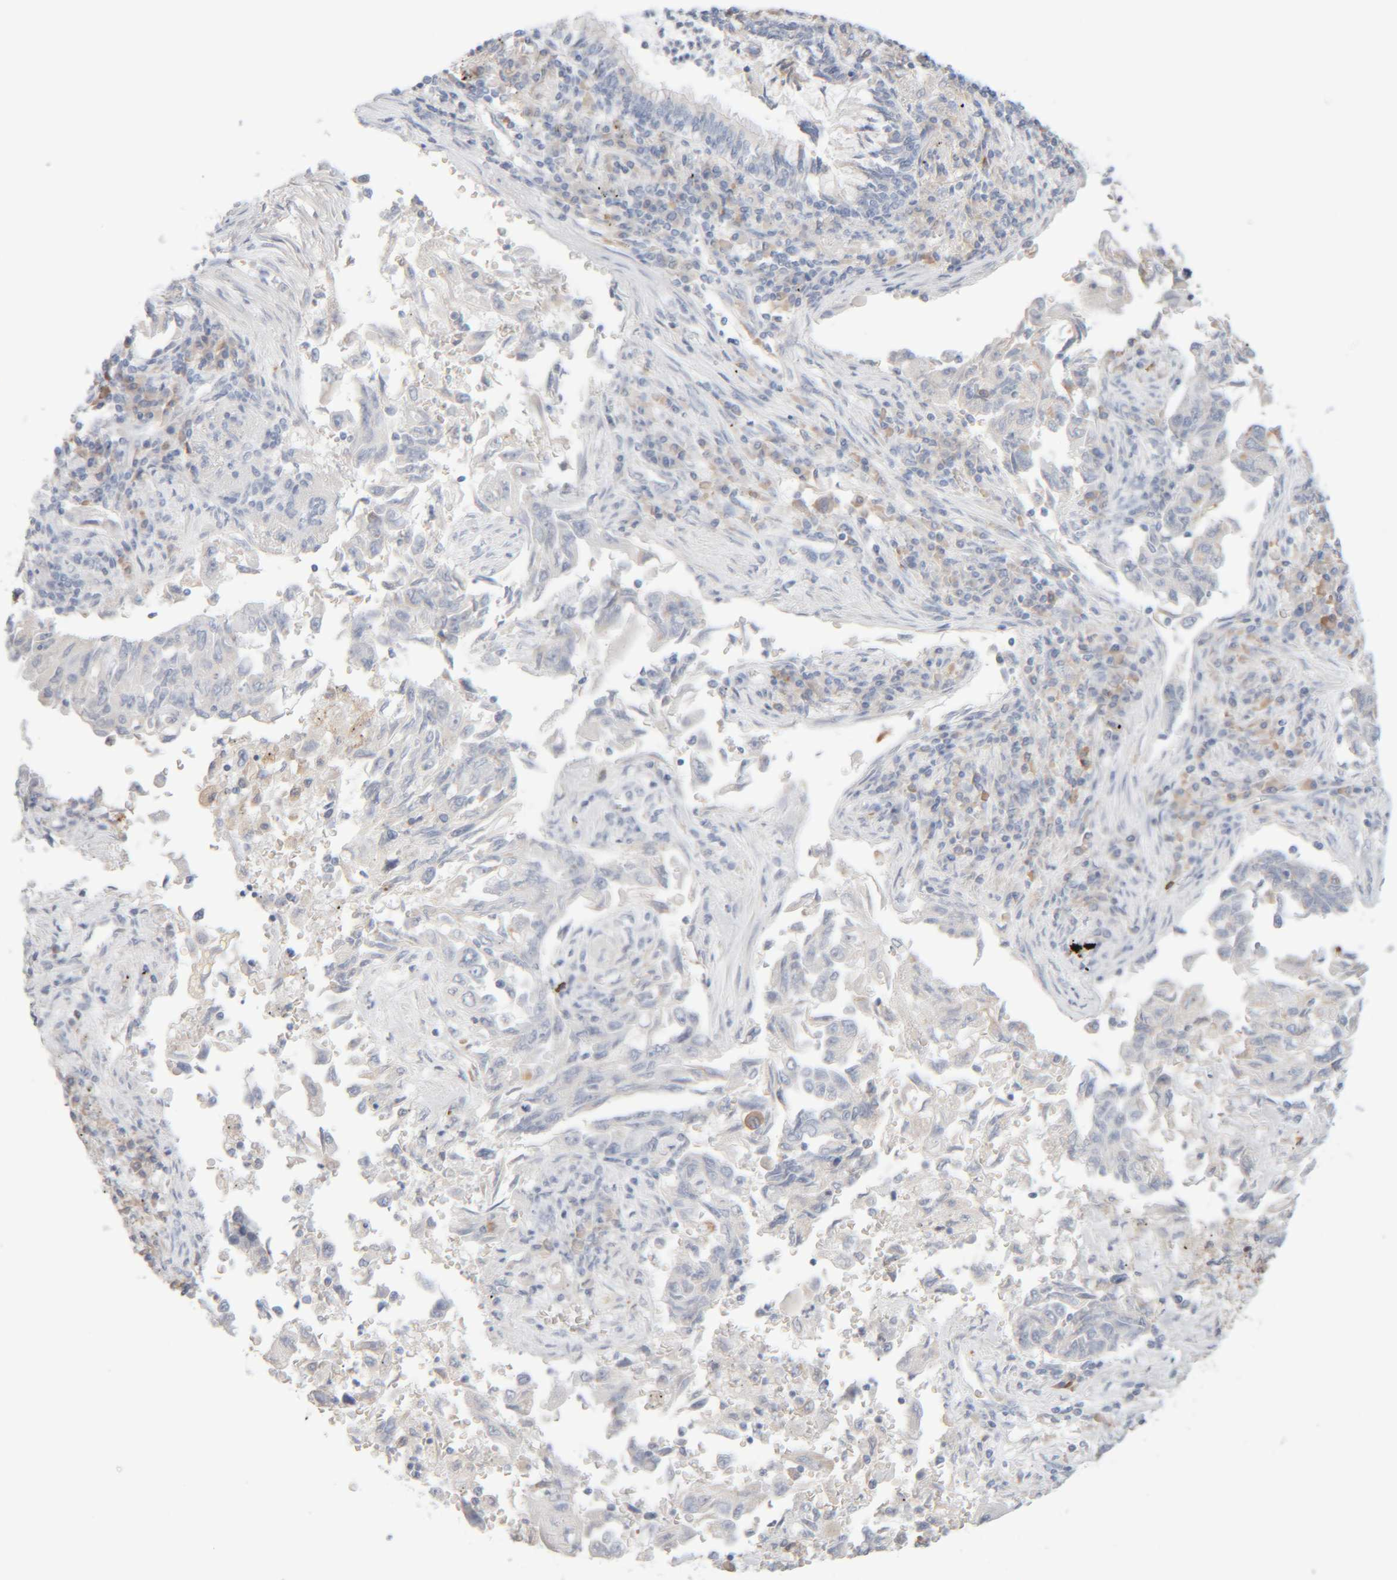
{"staining": {"intensity": "negative", "quantity": "none", "location": "none"}, "tissue": "lung cancer", "cell_type": "Tumor cells", "image_type": "cancer", "snomed": [{"axis": "morphology", "description": "Adenocarcinoma, NOS"}, {"axis": "topography", "description": "Lung"}], "caption": "IHC micrograph of human lung cancer (adenocarcinoma) stained for a protein (brown), which displays no positivity in tumor cells.", "gene": "RIDA", "patient": {"sex": "female", "age": 51}}